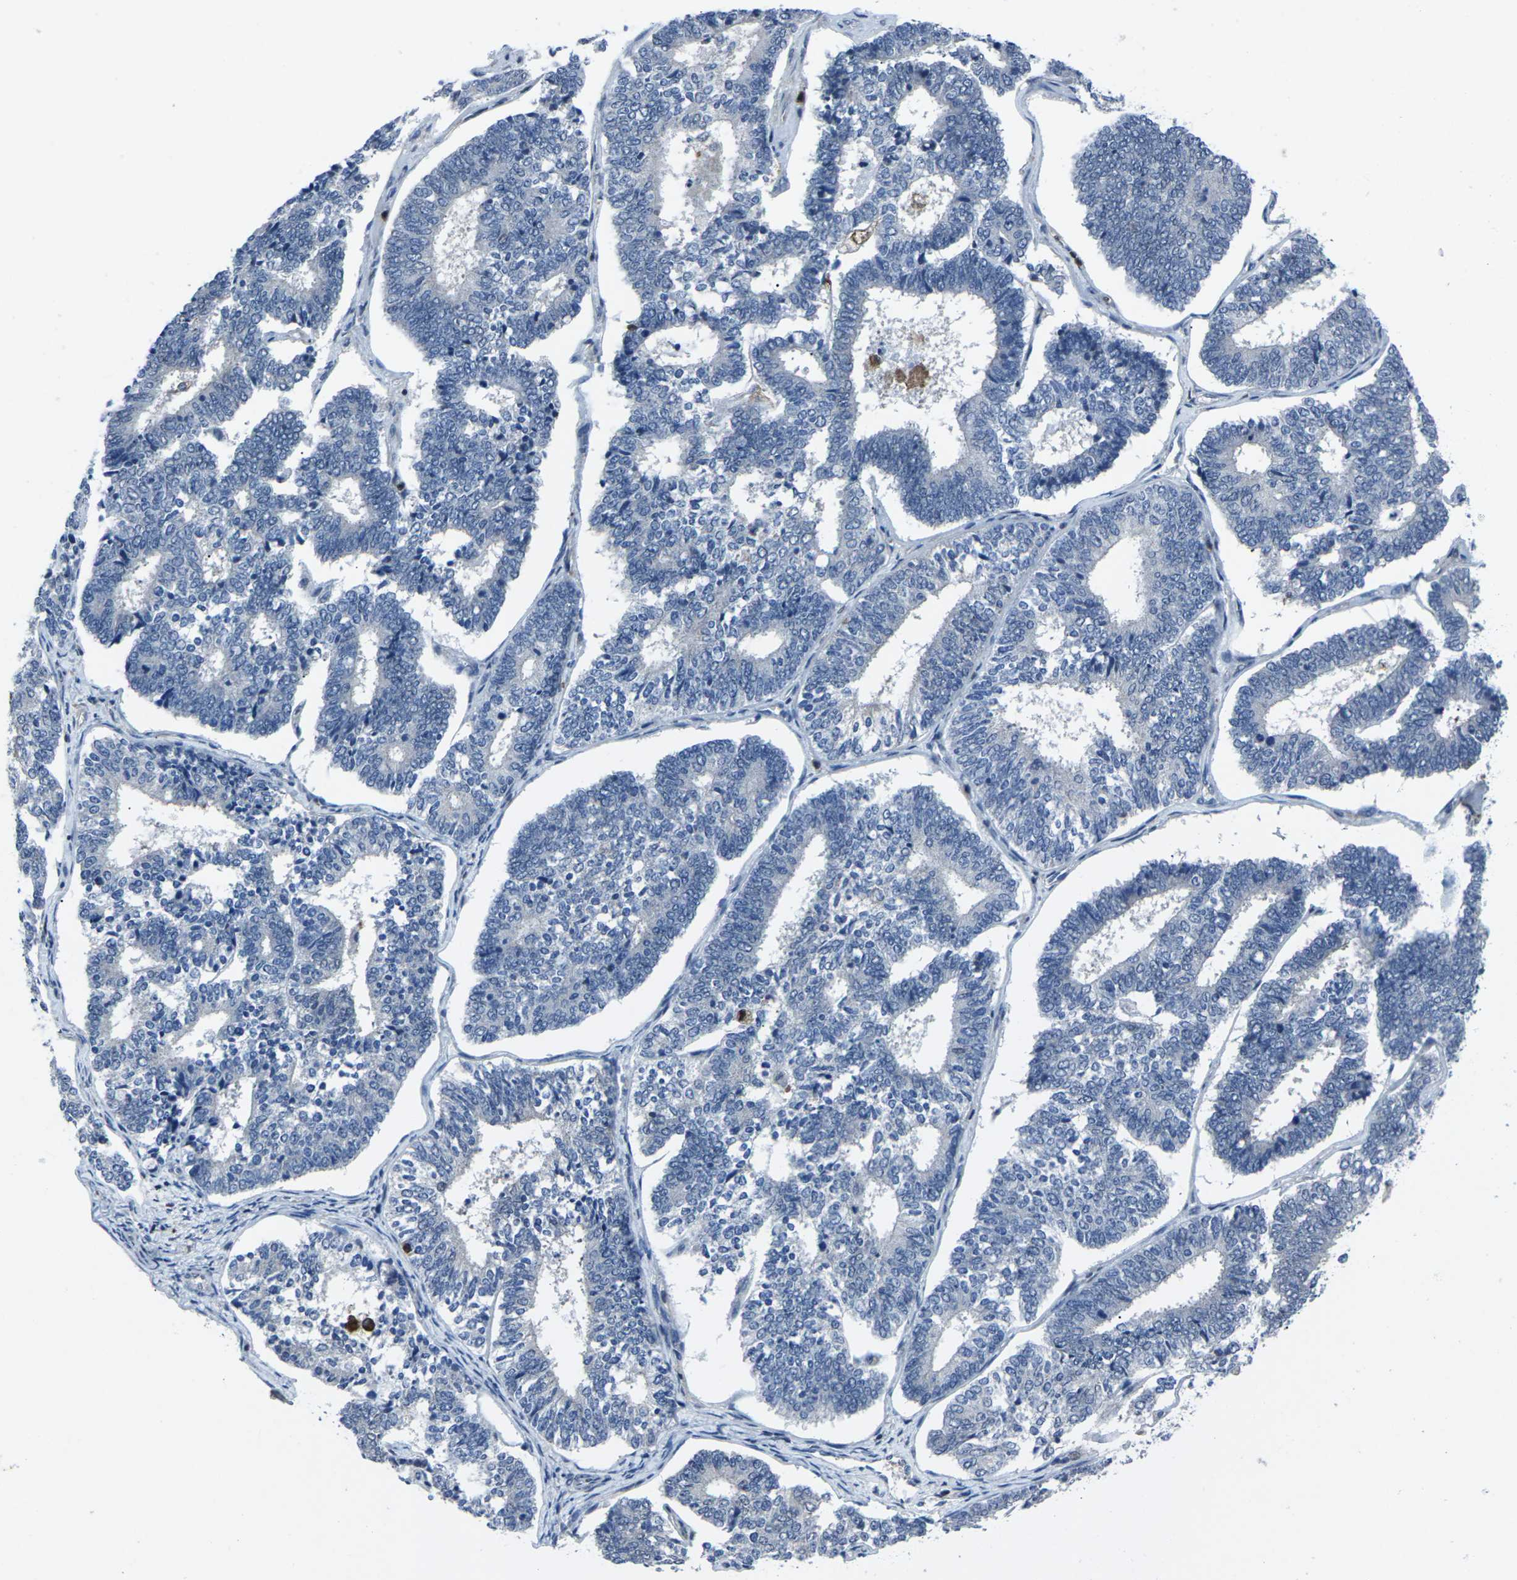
{"staining": {"intensity": "negative", "quantity": "none", "location": "none"}, "tissue": "endometrial cancer", "cell_type": "Tumor cells", "image_type": "cancer", "snomed": [{"axis": "morphology", "description": "Adenocarcinoma, NOS"}, {"axis": "topography", "description": "Endometrium"}], "caption": "Immunohistochemical staining of adenocarcinoma (endometrial) displays no significant staining in tumor cells.", "gene": "STAT4", "patient": {"sex": "female", "age": 70}}